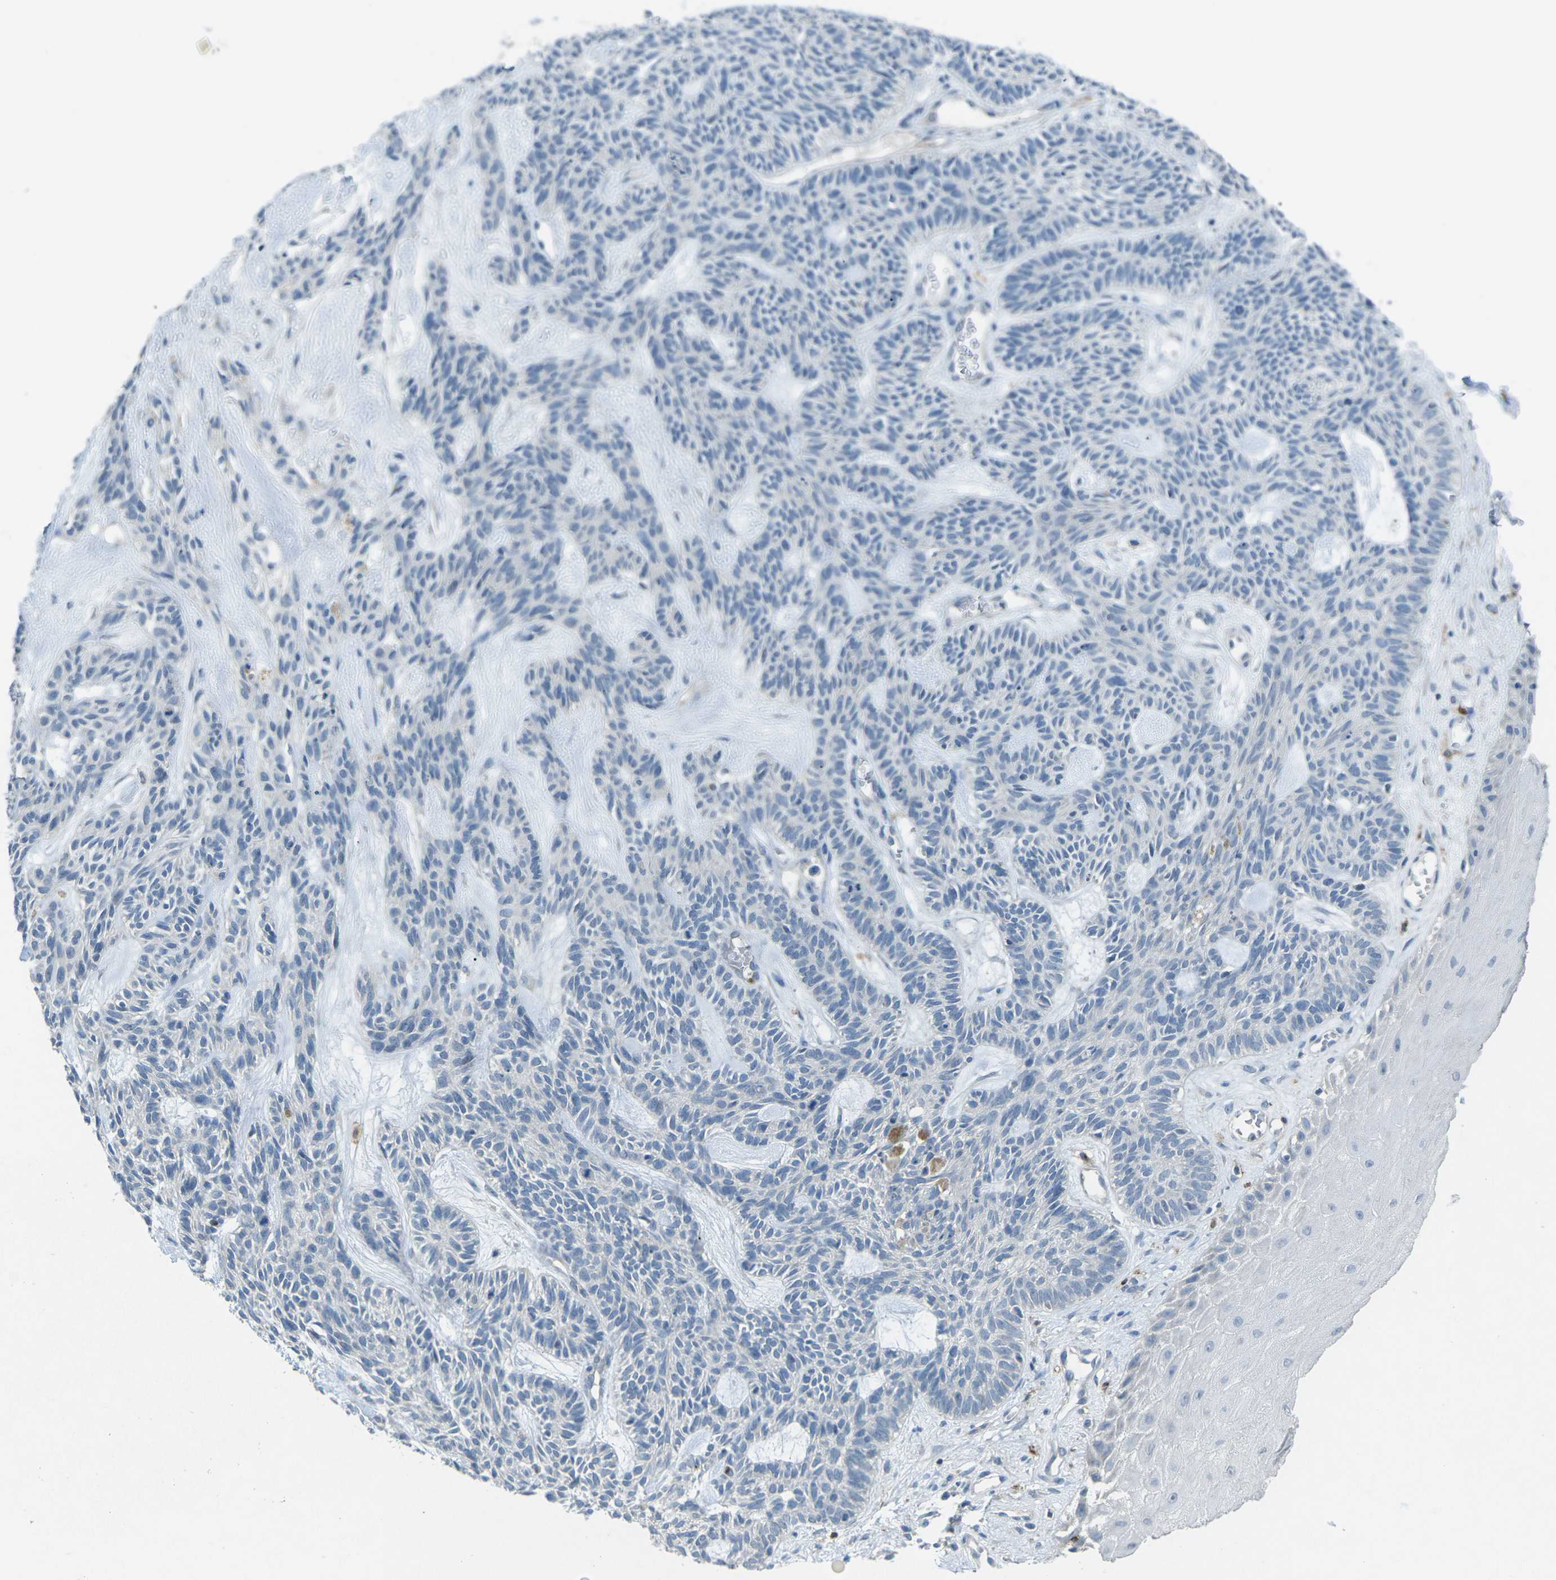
{"staining": {"intensity": "negative", "quantity": "none", "location": "none"}, "tissue": "skin cancer", "cell_type": "Tumor cells", "image_type": "cancer", "snomed": [{"axis": "morphology", "description": "Basal cell carcinoma"}, {"axis": "topography", "description": "Skin"}], "caption": "A high-resolution micrograph shows immunohistochemistry staining of skin cancer (basal cell carcinoma), which exhibits no significant expression in tumor cells. (Stains: DAB IHC with hematoxylin counter stain, Microscopy: brightfield microscopy at high magnification).", "gene": "CD19", "patient": {"sex": "male", "age": 67}}